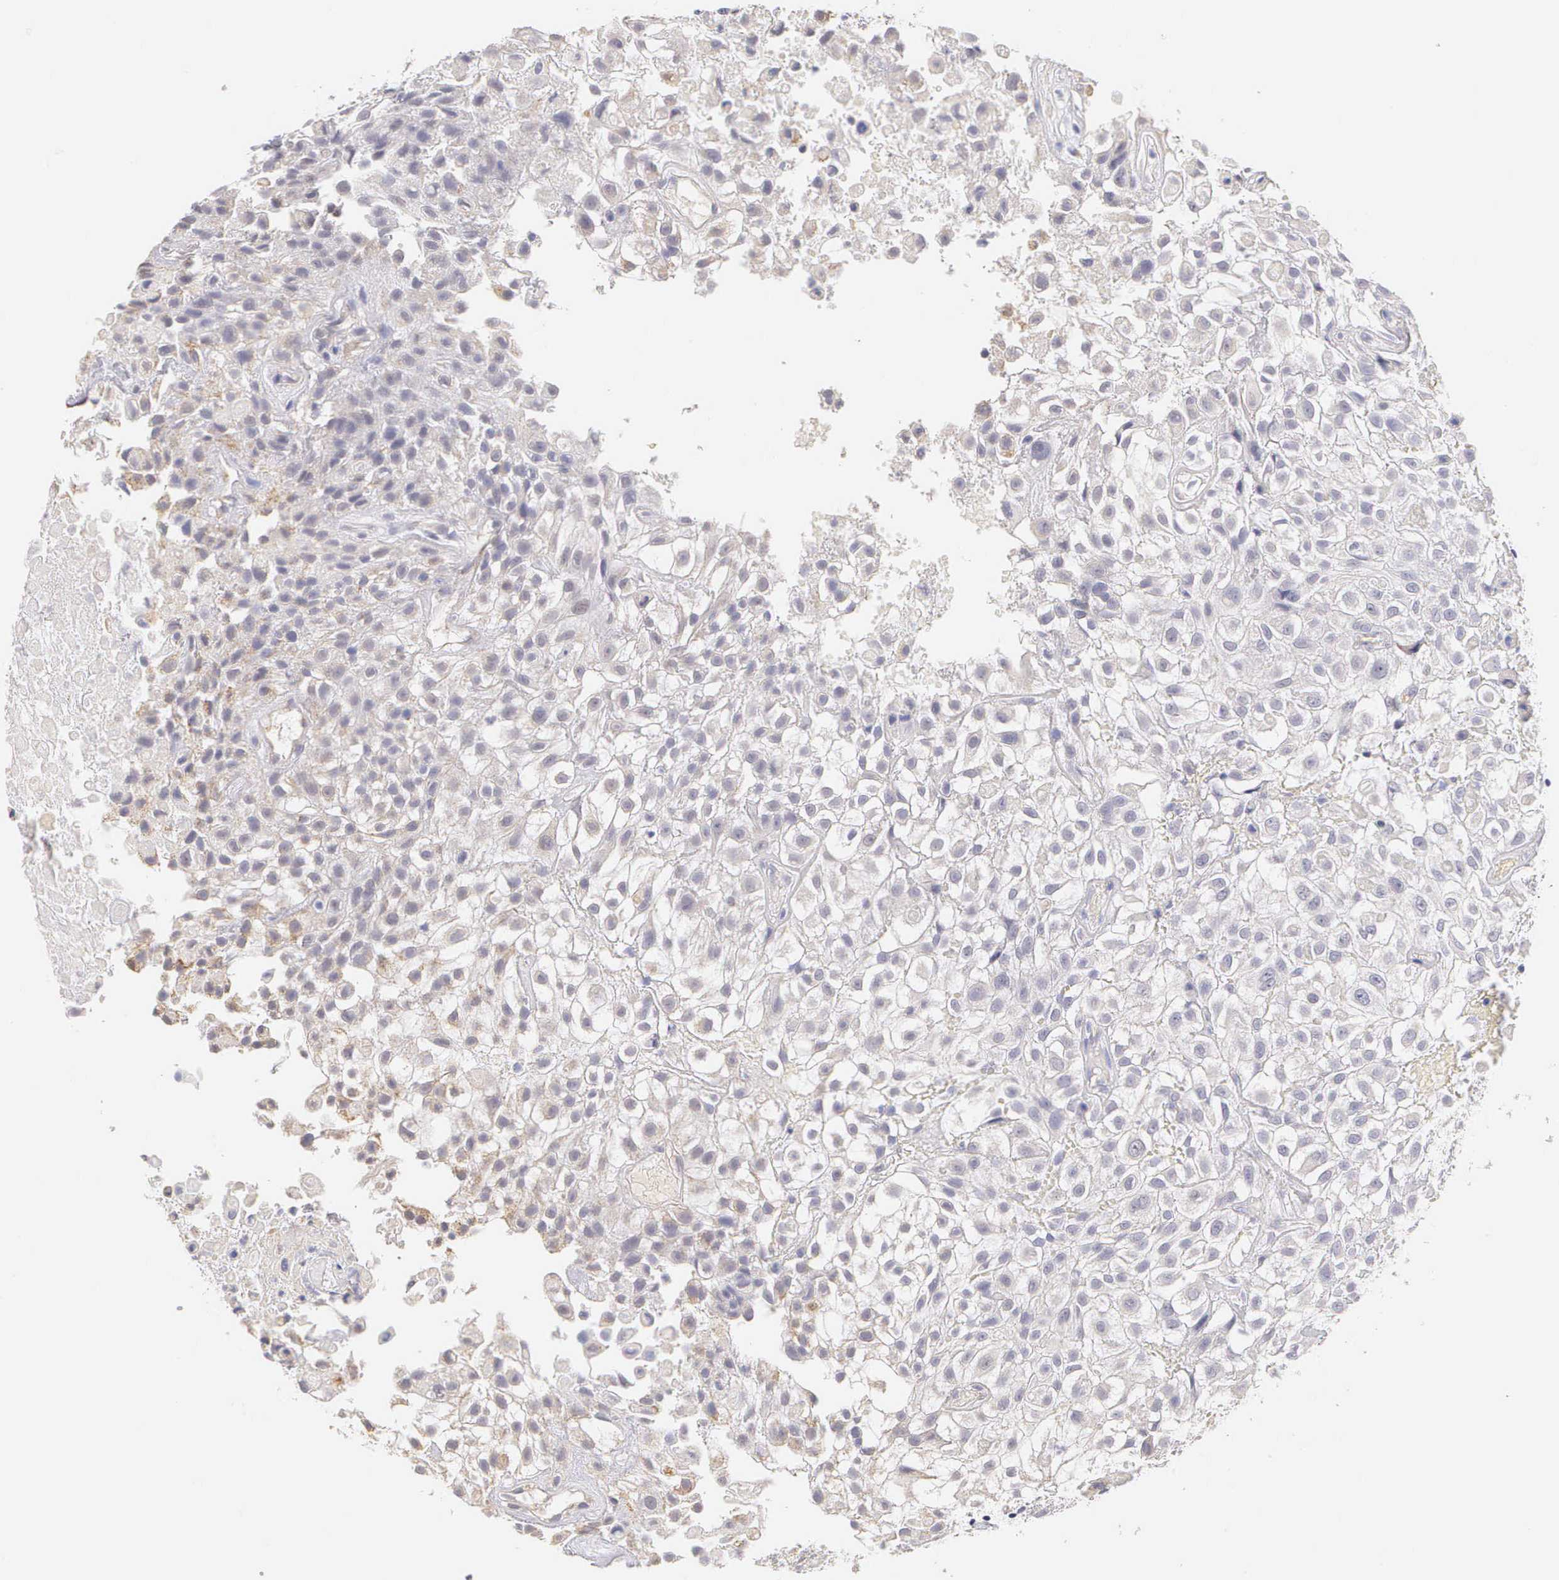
{"staining": {"intensity": "weak", "quantity": "<25%", "location": "cytoplasmic/membranous"}, "tissue": "urothelial cancer", "cell_type": "Tumor cells", "image_type": "cancer", "snomed": [{"axis": "morphology", "description": "Urothelial carcinoma, High grade"}, {"axis": "topography", "description": "Urinary bladder"}], "caption": "An immunohistochemistry (IHC) photomicrograph of urothelial cancer is shown. There is no staining in tumor cells of urothelial cancer.", "gene": "ESR1", "patient": {"sex": "male", "age": 56}}